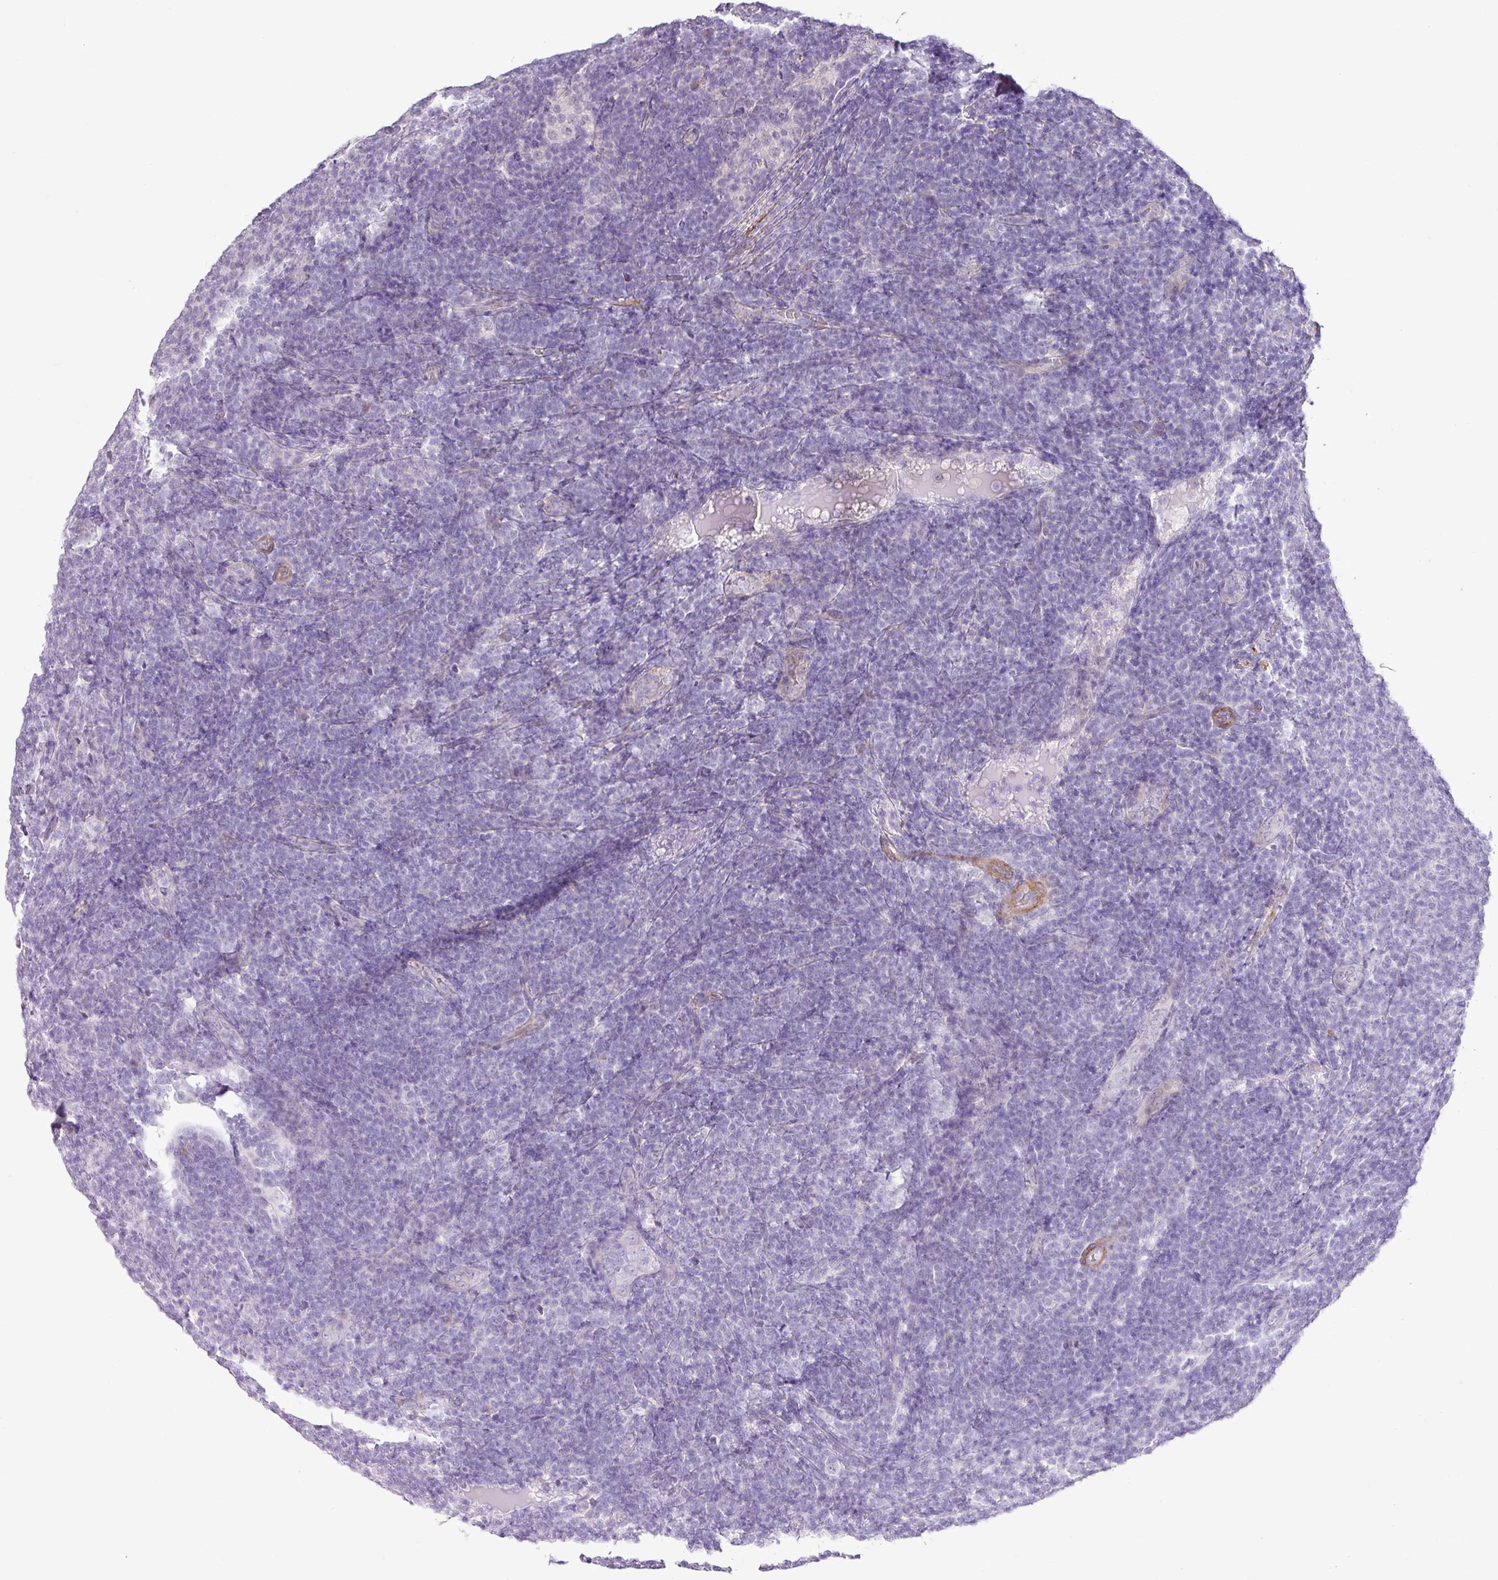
{"staining": {"intensity": "negative", "quantity": "none", "location": "none"}, "tissue": "lymphoma", "cell_type": "Tumor cells", "image_type": "cancer", "snomed": [{"axis": "morphology", "description": "Malignant lymphoma, non-Hodgkin's type, Low grade"}, {"axis": "topography", "description": "Lymph node"}], "caption": "Human lymphoma stained for a protein using immunohistochemistry (IHC) exhibits no expression in tumor cells.", "gene": "DIP2A", "patient": {"sex": "male", "age": 66}}